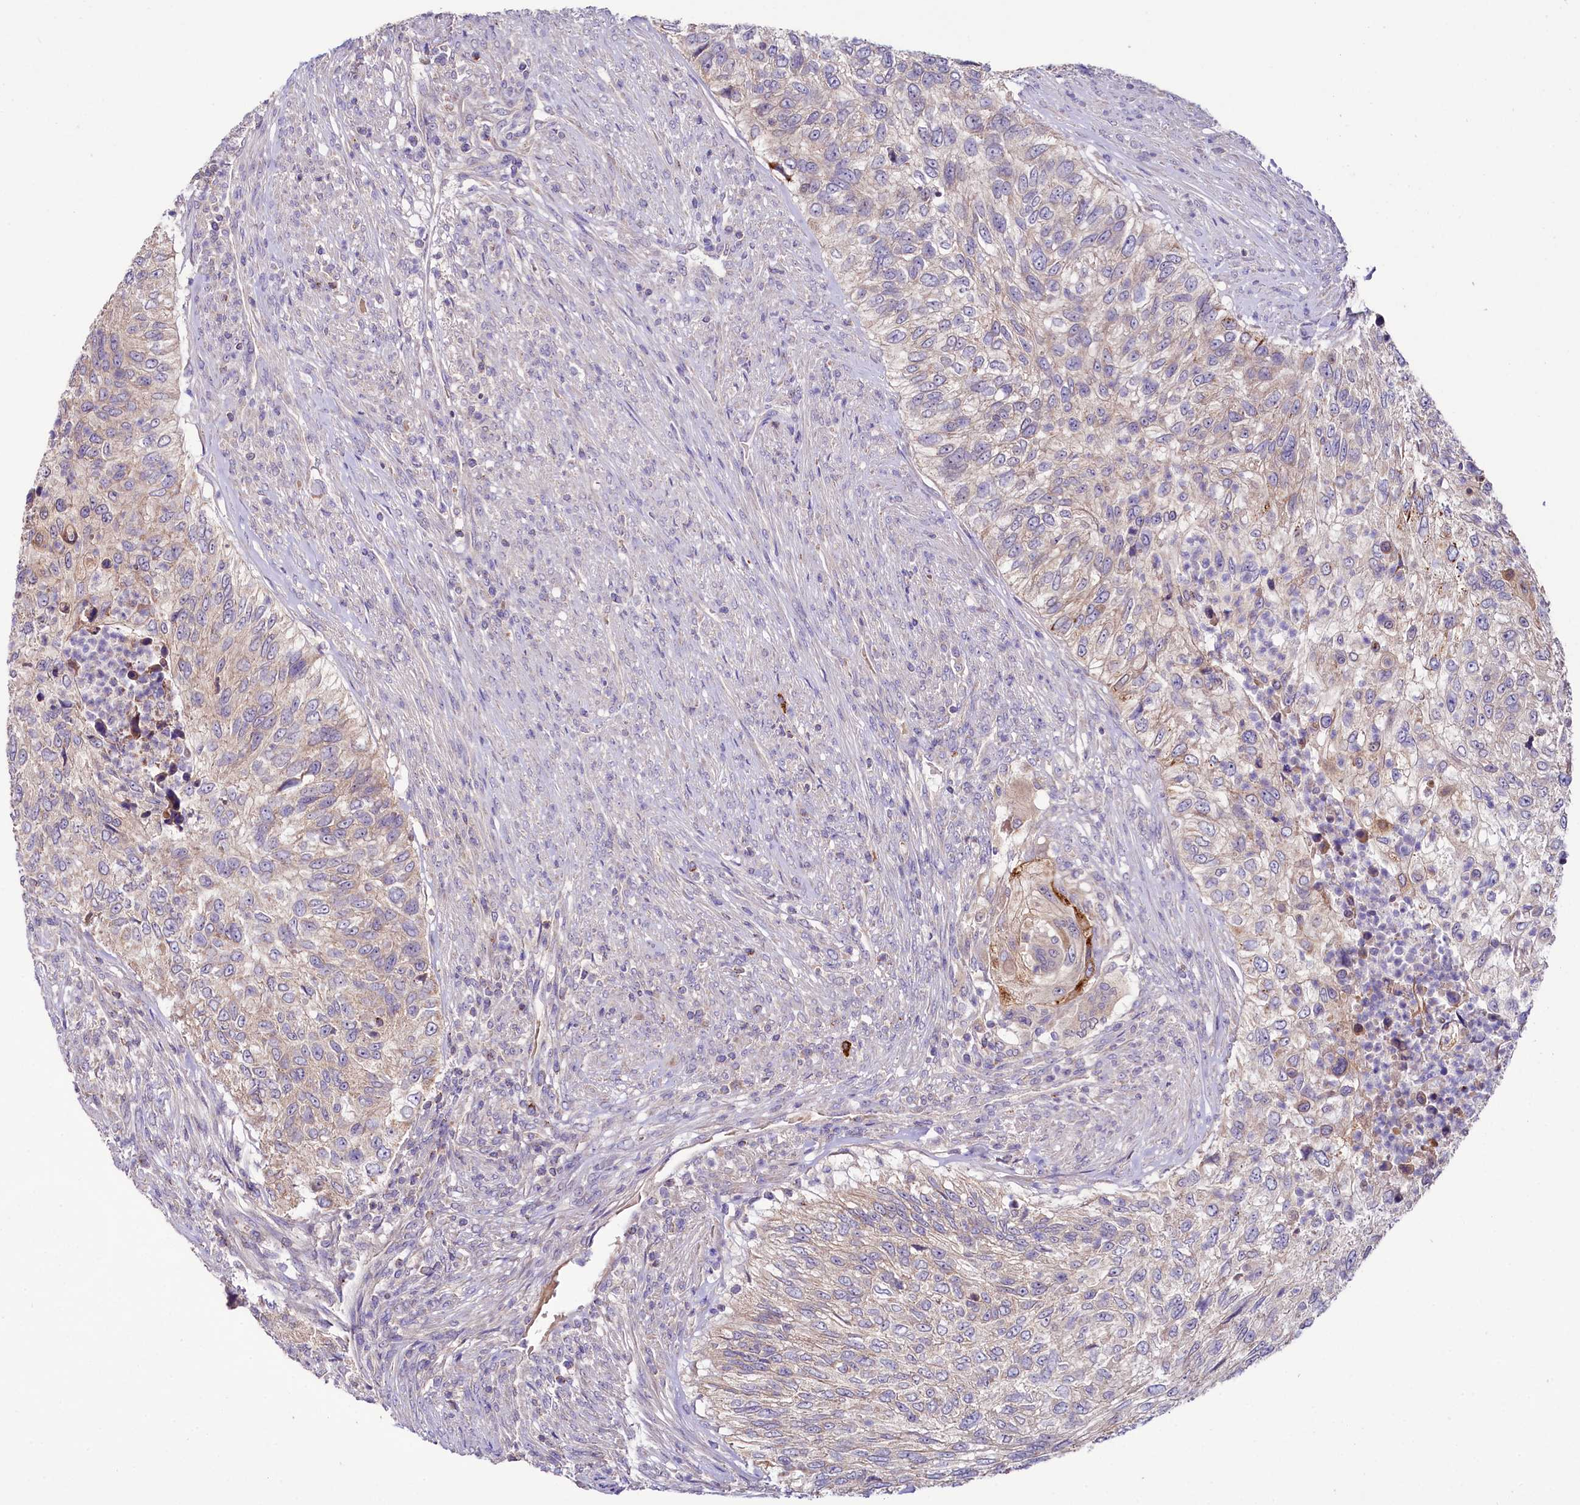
{"staining": {"intensity": "weak", "quantity": "<25%", "location": "cytoplasmic/membranous"}, "tissue": "urothelial cancer", "cell_type": "Tumor cells", "image_type": "cancer", "snomed": [{"axis": "morphology", "description": "Urothelial carcinoma, High grade"}, {"axis": "topography", "description": "Urinary bladder"}], "caption": "Tumor cells show no significant protein staining in urothelial cancer.", "gene": "ZNF45", "patient": {"sex": "female", "age": 60}}